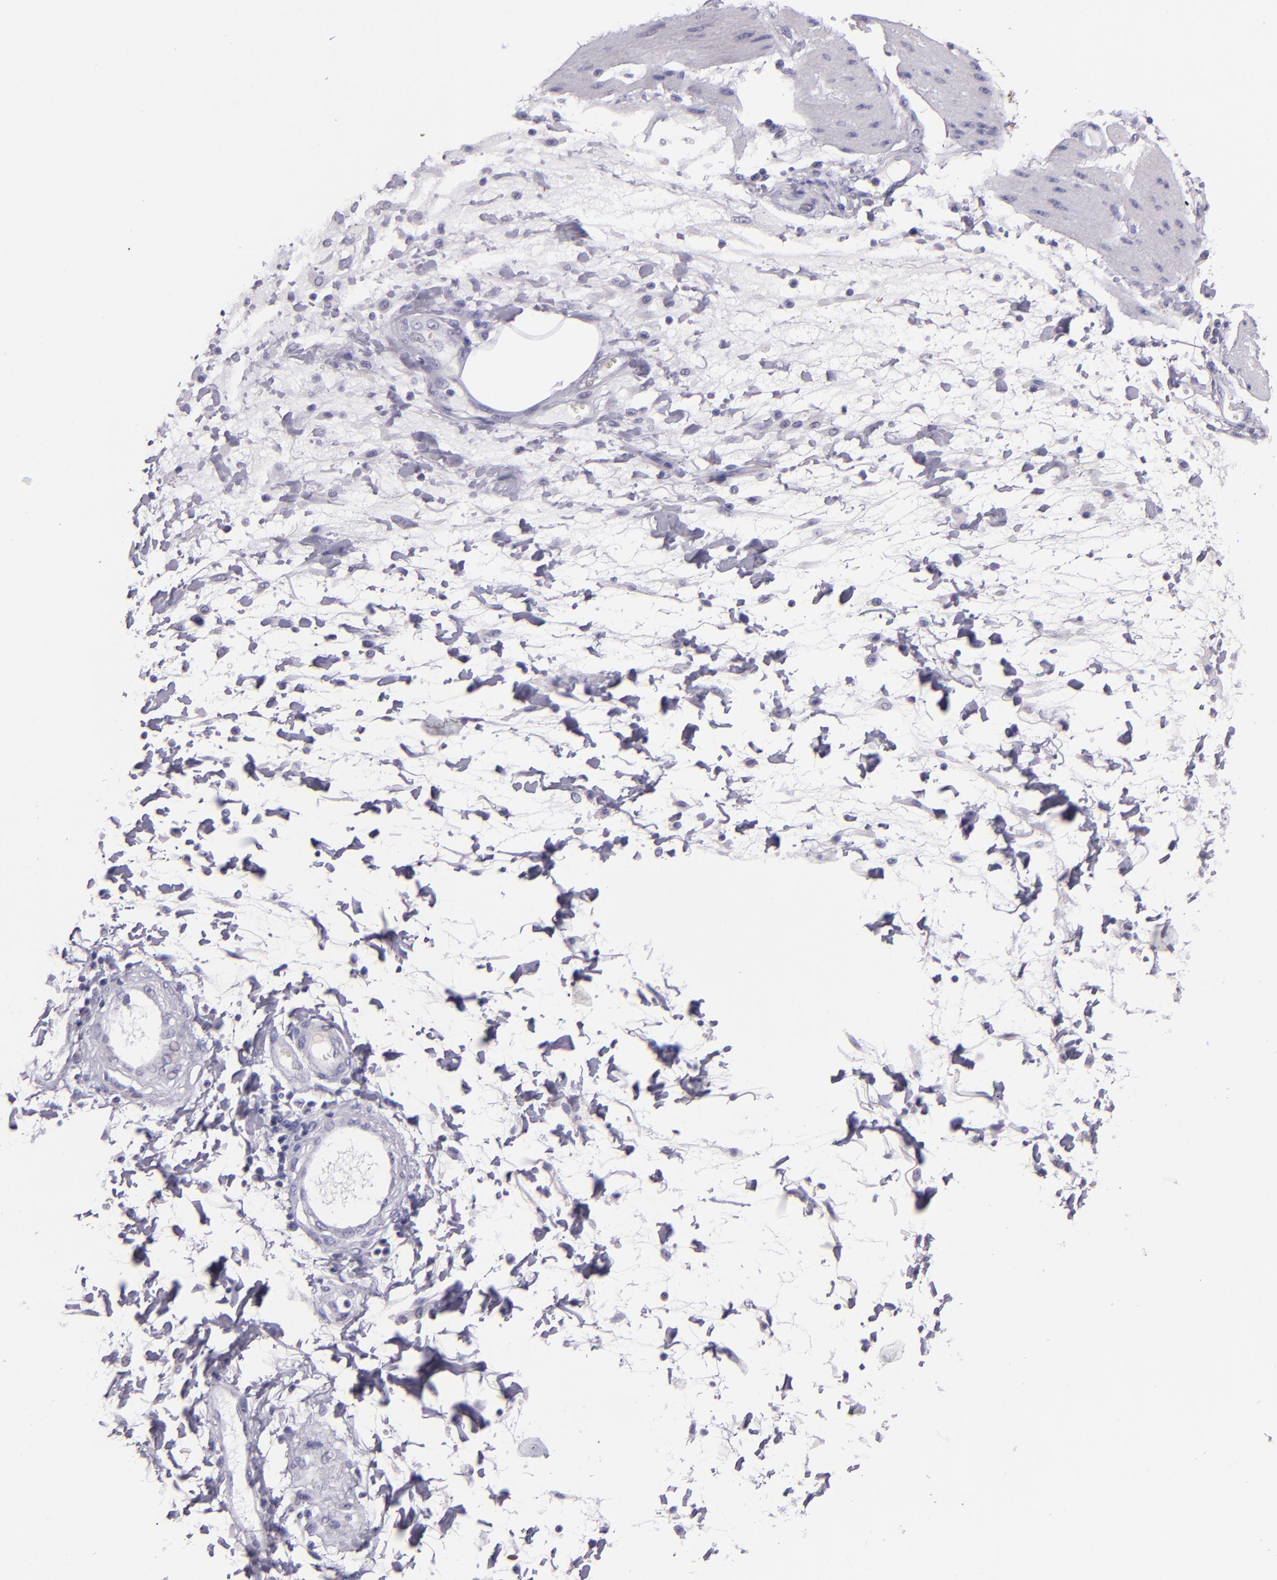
{"staining": {"intensity": "negative", "quantity": "none", "location": "none"}, "tissue": "stomach cancer", "cell_type": "Tumor cells", "image_type": "cancer", "snomed": [{"axis": "morphology", "description": "Adenocarcinoma, NOS"}, {"axis": "topography", "description": "Pancreas"}, {"axis": "topography", "description": "Stomach, upper"}], "caption": "Immunohistochemical staining of stomach cancer (adenocarcinoma) exhibits no significant expression in tumor cells.", "gene": "MUC5AC", "patient": {"sex": "male", "age": 77}}